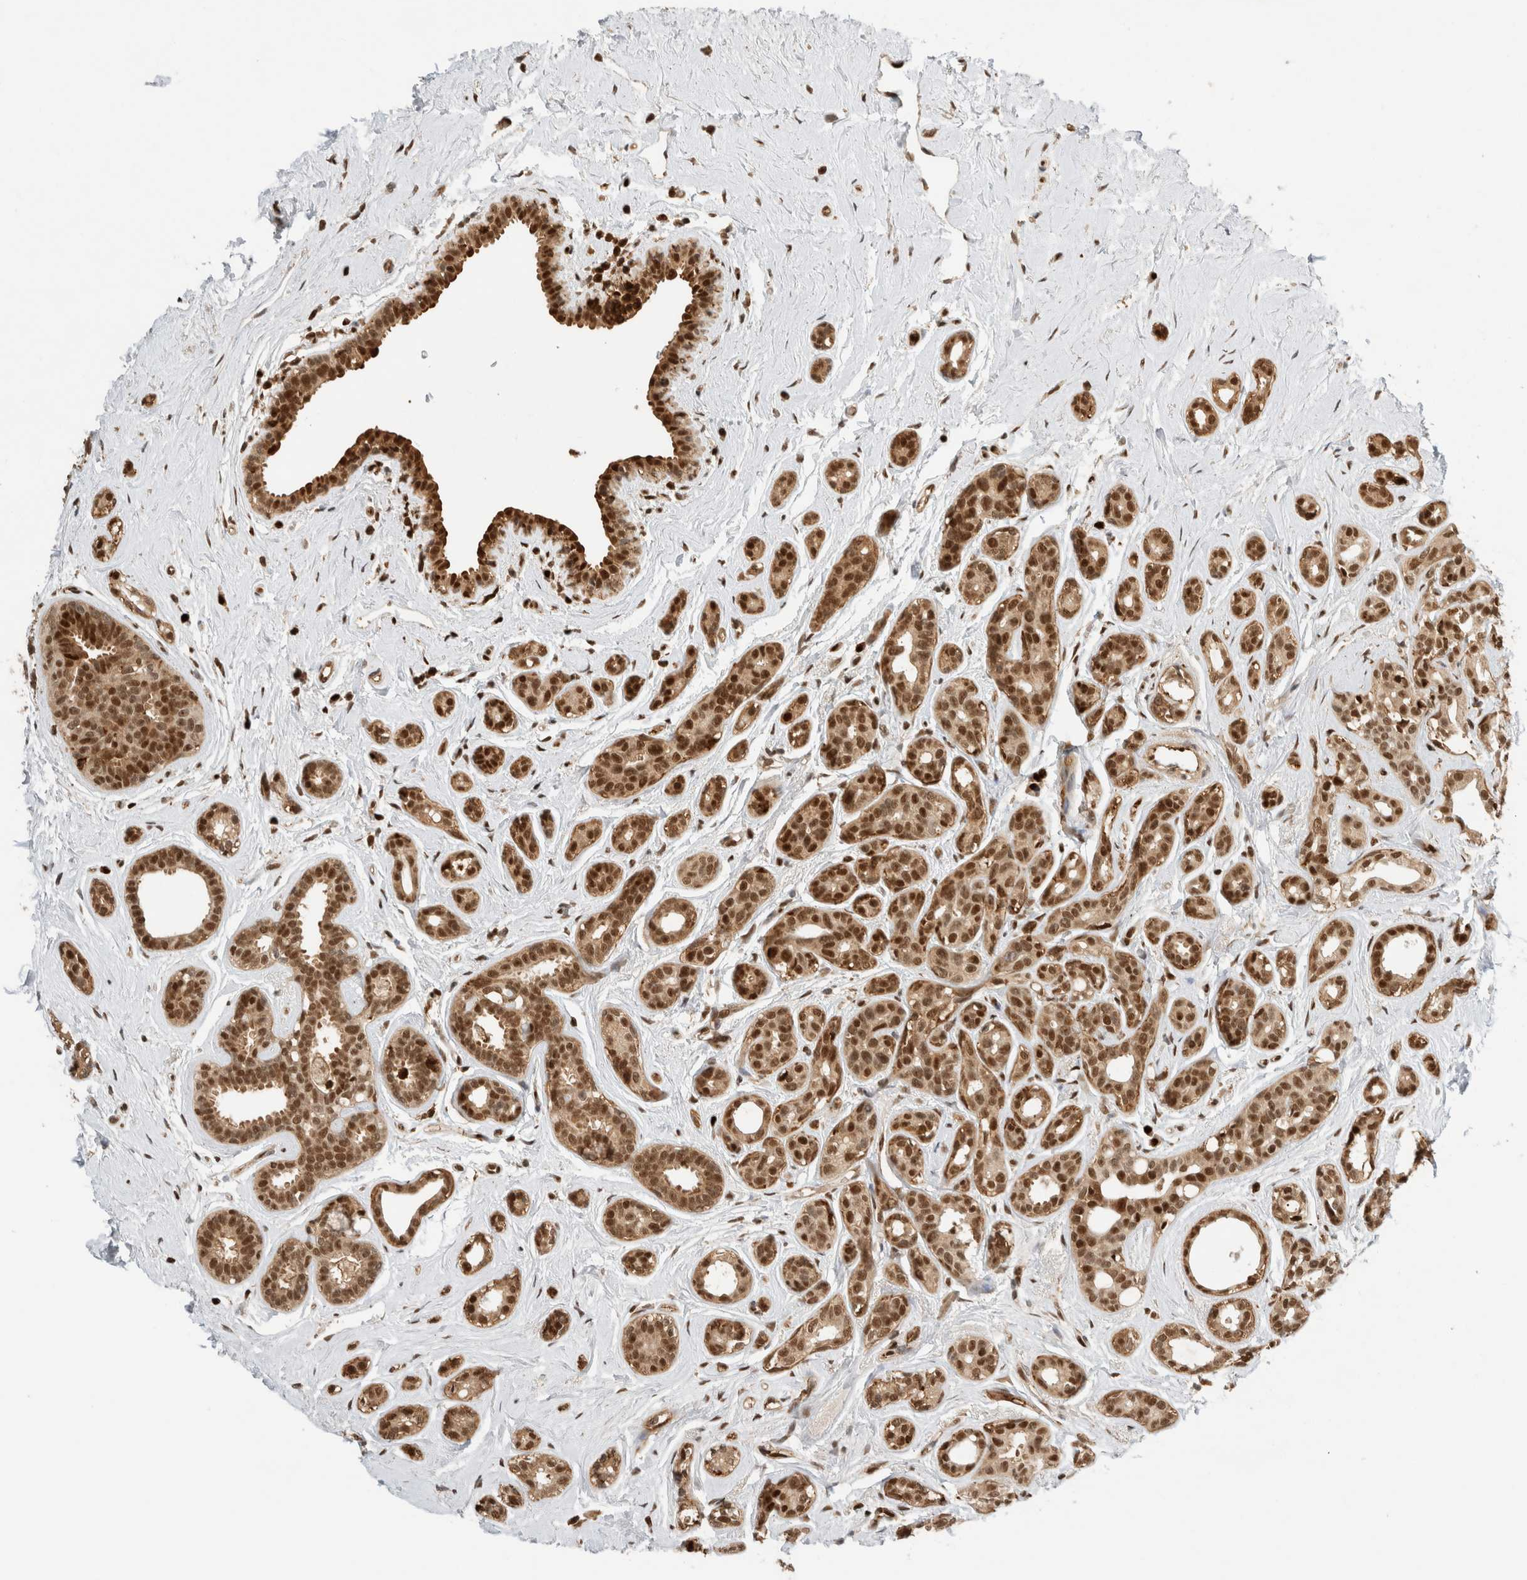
{"staining": {"intensity": "strong", "quantity": ">75%", "location": "cytoplasmic/membranous,nuclear"}, "tissue": "breast cancer", "cell_type": "Tumor cells", "image_type": "cancer", "snomed": [{"axis": "morphology", "description": "Duct carcinoma"}, {"axis": "topography", "description": "Breast"}], "caption": "There is high levels of strong cytoplasmic/membranous and nuclear expression in tumor cells of breast infiltrating ductal carcinoma, as demonstrated by immunohistochemical staining (brown color).", "gene": "SNRNP40", "patient": {"sex": "female", "age": 55}}